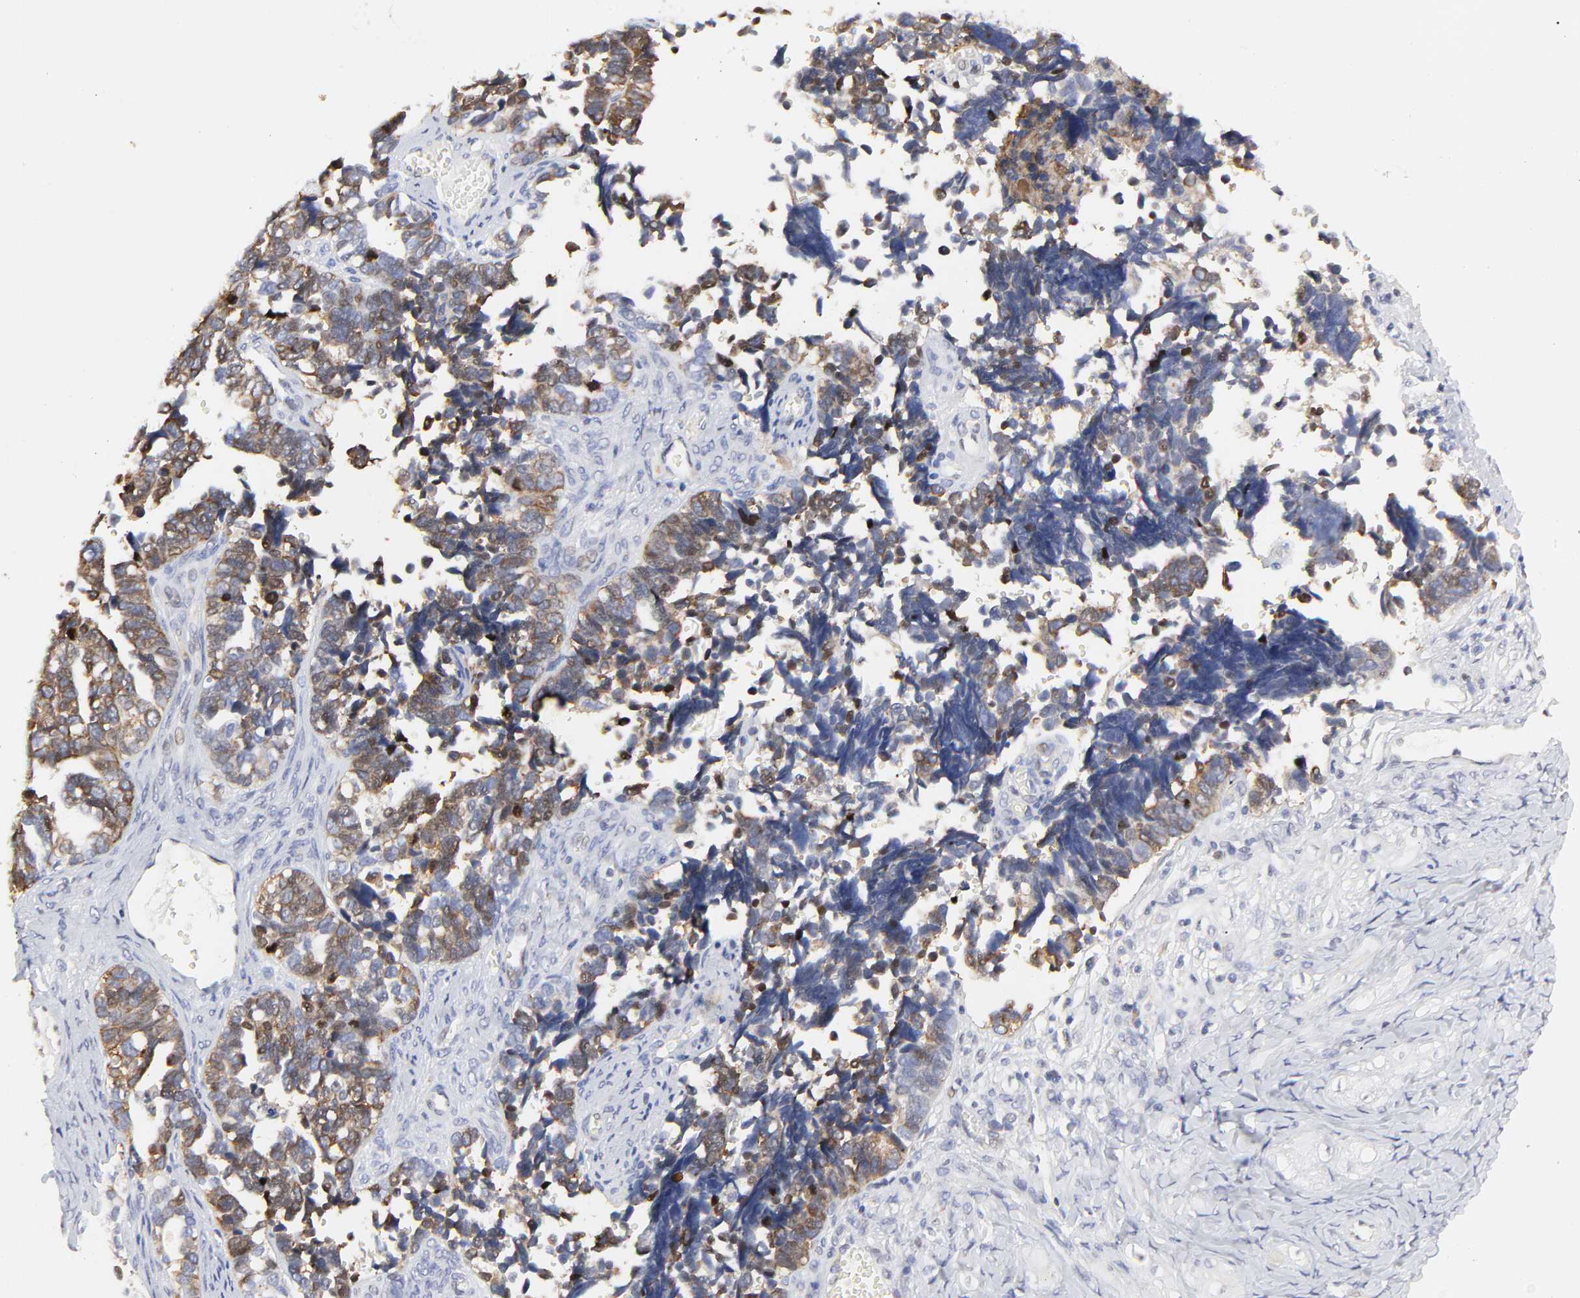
{"staining": {"intensity": "moderate", "quantity": "25%-75%", "location": "cytoplasmic/membranous"}, "tissue": "ovarian cancer", "cell_type": "Tumor cells", "image_type": "cancer", "snomed": [{"axis": "morphology", "description": "Cystadenocarcinoma, serous, NOS"}, {"axis": "topography", "description": "Ovary"}], "caption": "Immunohistochemistry micrograph of ovarian serous cystadenocarcinoma stained for a protein (brown), which exhibits medium levels of moderate cytoplasmic/membranous positivity in about 25%-75% of tumor cells.", "gene": "NCAPH", "patient": {"sex": "female", "age": 77}}